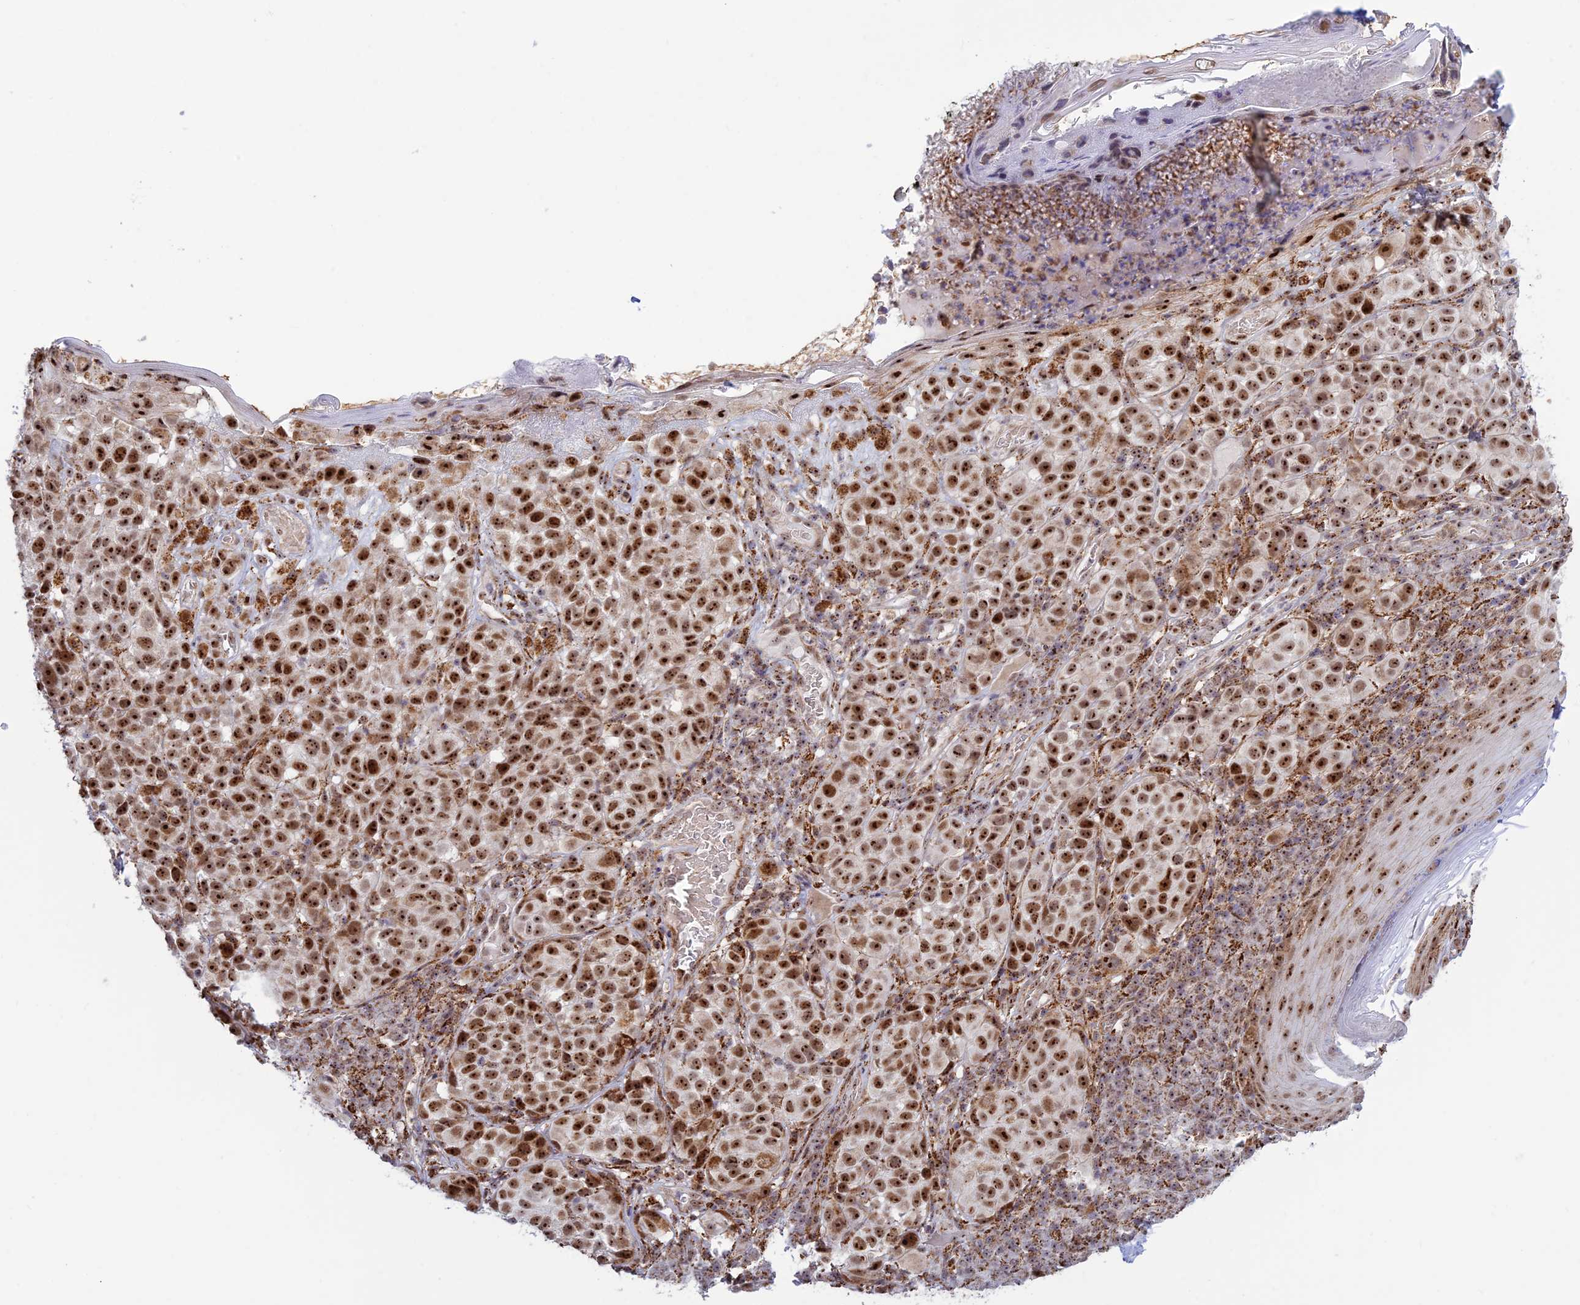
{"staining": {"intensity": "strong", "quantity": ">75%", "location": "nuclear"}, "tissue": "melanoma", "cell_type": "Tumor cells", "image_type": "cancer", "snomed": [{"axis": "morphology", "description": "Malignant melanoma, NOS"}, {"axis": "topography", "description": "Skin"}], "caption": "Melanoma stained with a brown dye demonstrates strong nuclear positive expression in about >75% of tumor cells.", "gene": "POLR1G", "patient": {"sex": "male", "age": 38}}